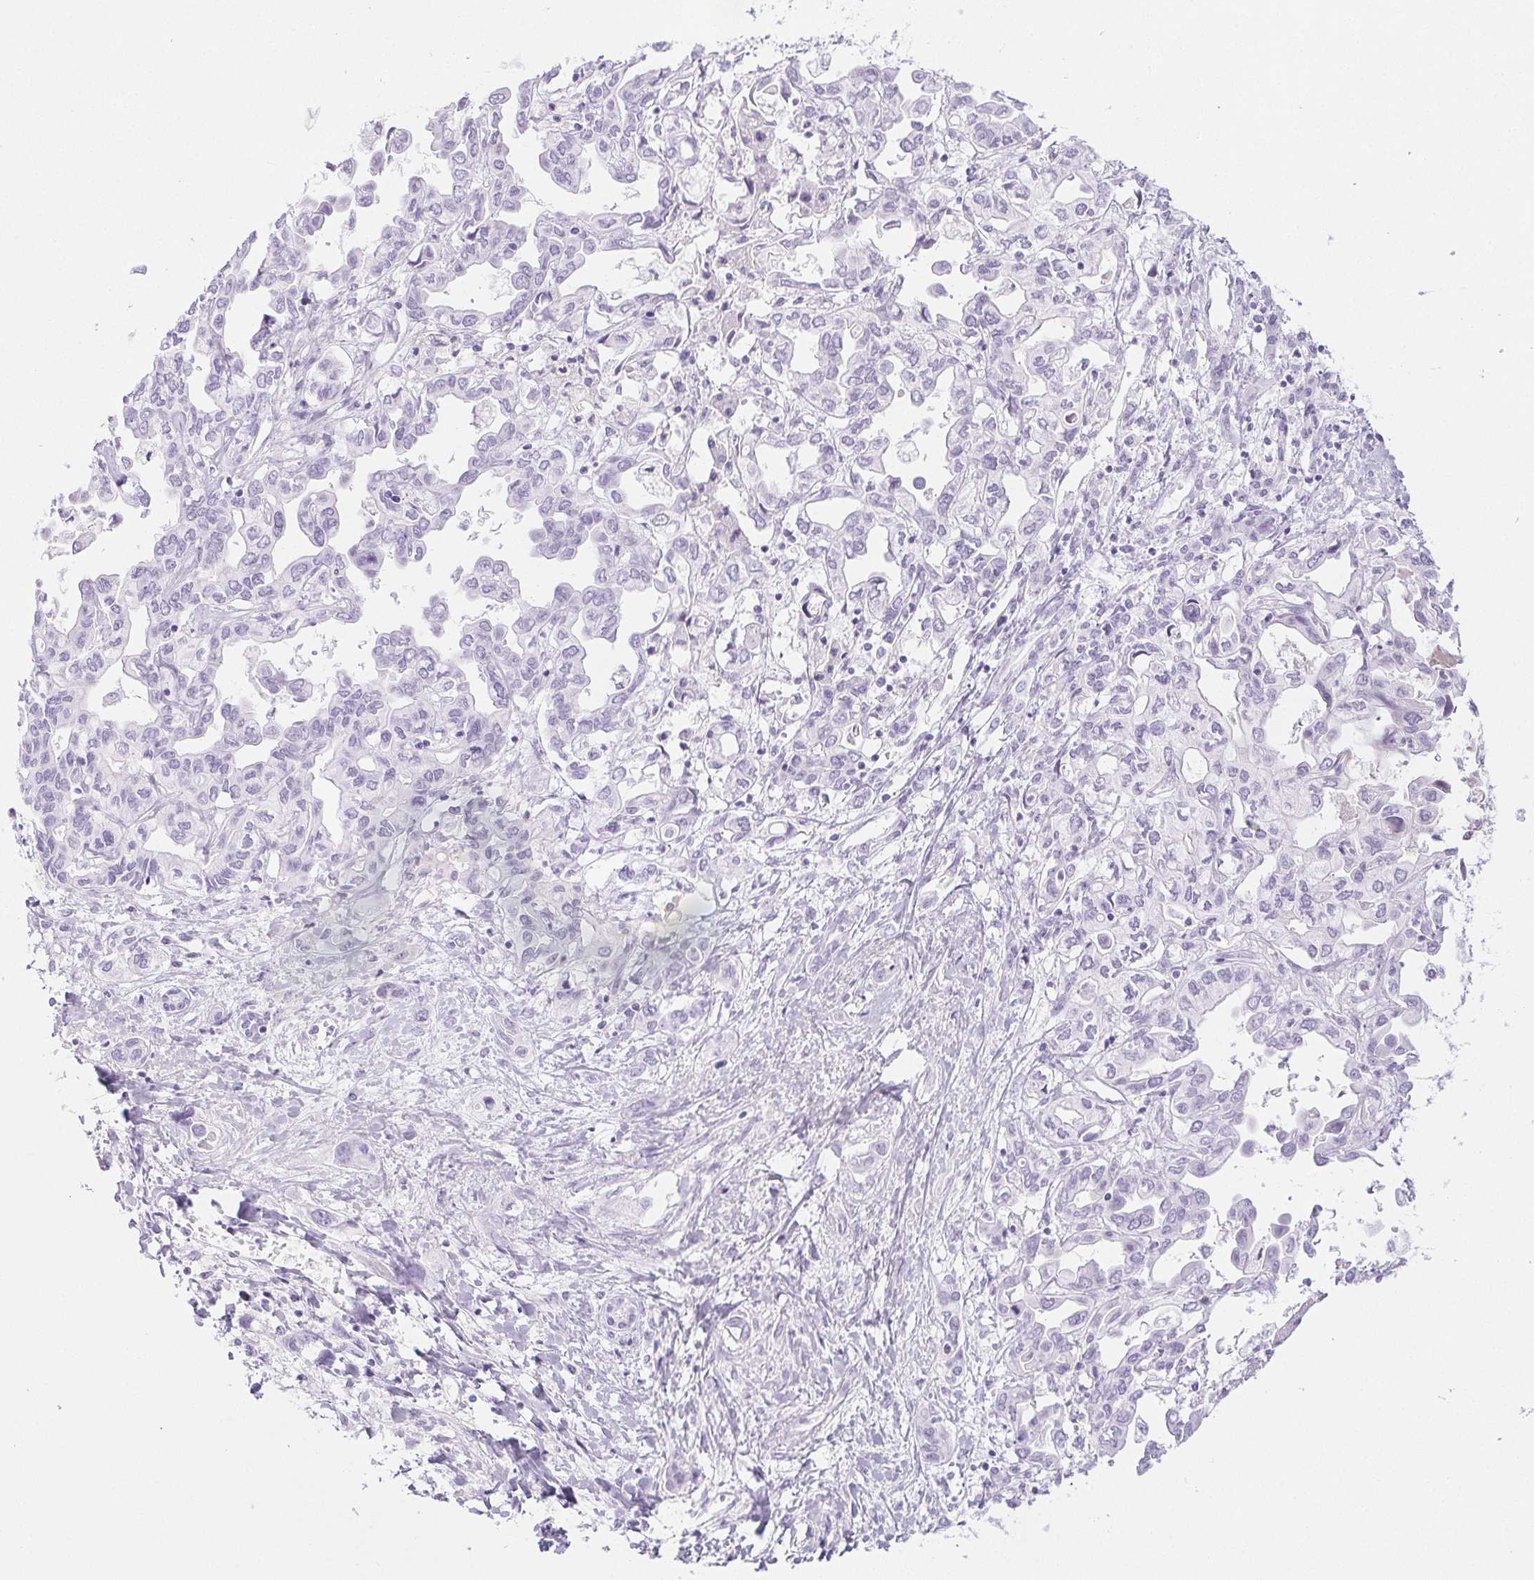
{"staining": {"intensity": "negative", "quantity": "none", "location": "none"}, "tissue": "liver cancer", "cell_type": "Tumor cells", "image_type": "cancer", "snomed": [{"axis": "morphology", "description": "Cholangiocarcinoma"}, {"axis": "topography", "description": "Liver"}], "caption": "Micrograph shows no protein positivity in tumor cells of liver cancer tissue.", "gene": "PI3", "patient": {"sex": "female", "age": 64}}